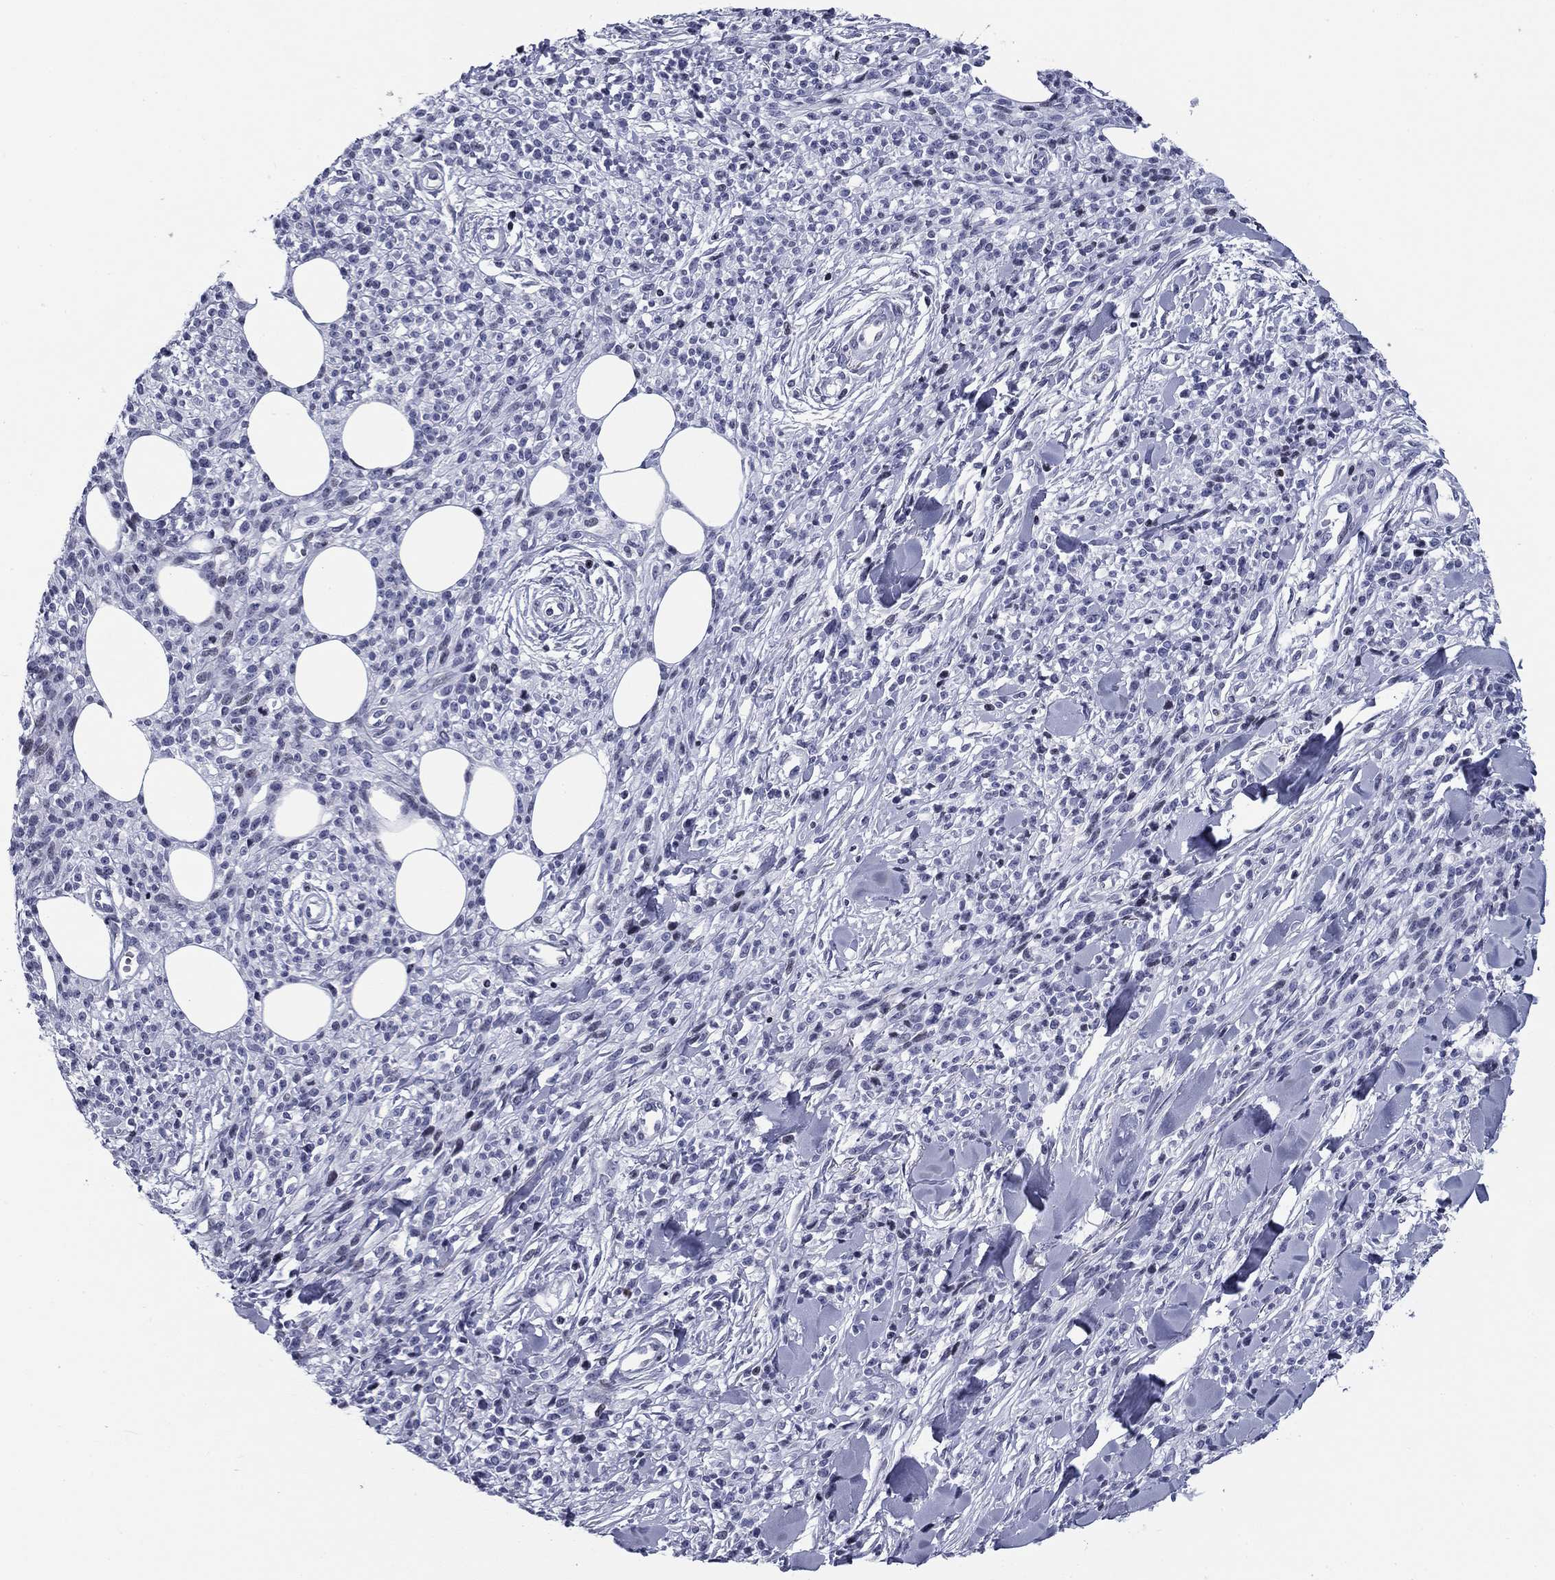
{"staining": {"intensity": "negative", "quantity": "none", "location": "none"}, "tissue": "melanoma", "cell_type": "Tumor cells", "image_type": "cancer", "snomed": [{"axis": "morphology", "description": "Malignant melanoma, NOS"}, {"axis": "topography", "description": "Skin"}, {"axis": "topography", "description": "Skin of trunk"}], "caption": "Immunohistochemical staining of human melanoma reveals no significant expression in tumor cells. (IHC, brightfield microscopy, high magnification).", "gene": "CCDC144A", "patient": {"sex": "male", "age": 74}}